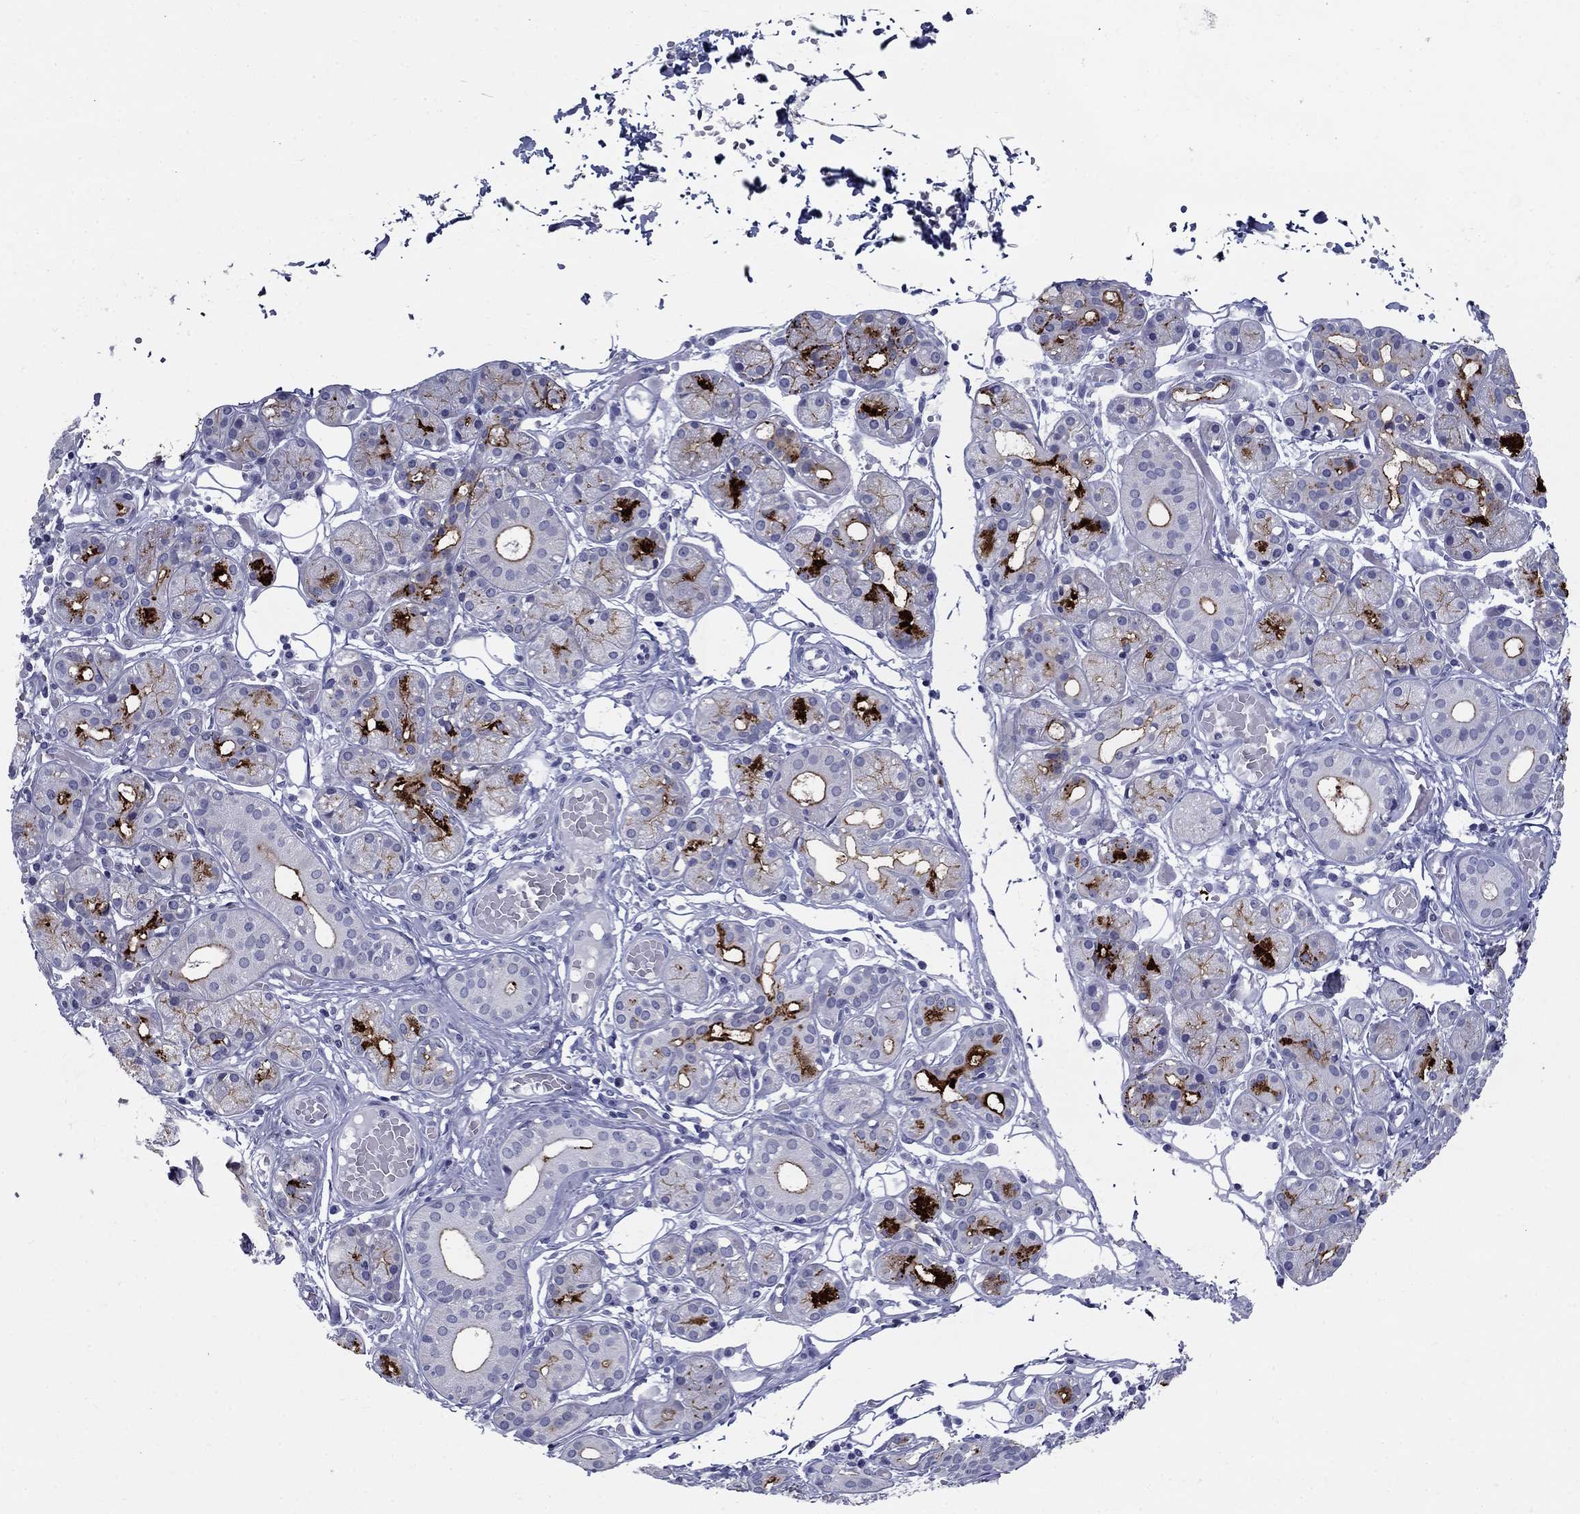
{"staining": {"intensity": "strong", "quantity": "25%-75%", "location": "cytoplasmic/membranous"}, "tissue": "salivary gland", "cell_type": "Glandular cells", "image_type": "normal", "snomed": [{"axis": "morphology", "description": "Normal tissue, NOS"}, {"axis": "topography", "description": "Salivary gland"}, {"axis": "topography", "description": "Peripheral nerve tissue"}], "caption": "Protein staining of normal salivary gland exhibits strong cytoplasmic/membranous positivity in about 25%-75% of glandular cells. (DAB IHC with brightfield microscopy, high magnification).", "gene": "C4orf19", "patient": {"sex": "male", "age": 71}}